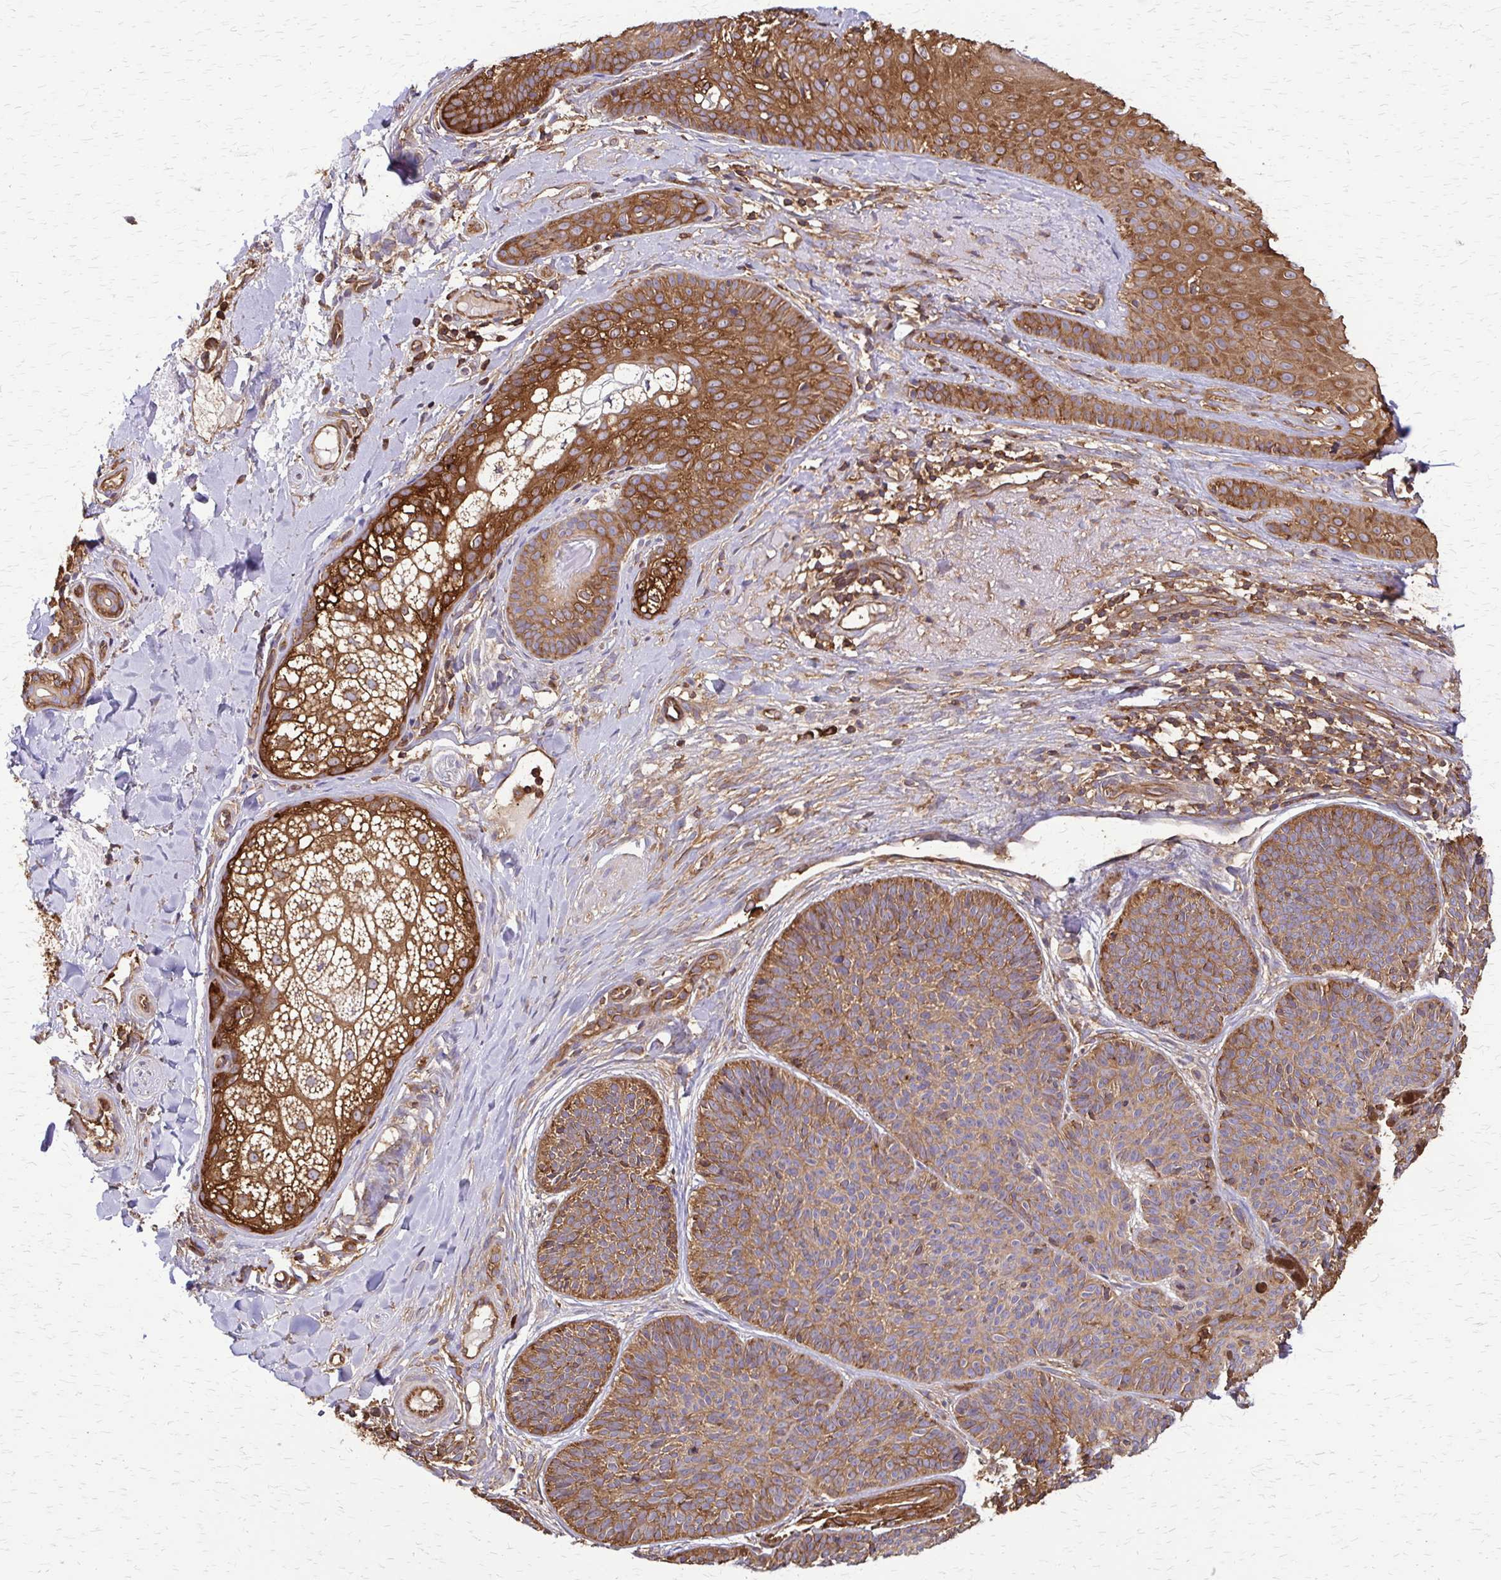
{"staining": {"intensity": "moderate", "quantity": ">75%", "location": "cytoplasmic/membranous"}, "tissue": "skin cancer", "cell_type": "Tumor cells", "image_type": "cancer", "snomed": [{"axis": "morphology", "description": "Basal cell carcinoma"}, {"axis": "topography", "description": "Skin"}], "caption": "A photomicrograph showing moderate cytoplasmic/membranous staining in about >75% of tumor cells in skin cancer (basal cell carcinoma), as visualized by brown immunohistochemical staining.", "gene": "EEF2", "patient": {"sex": "male", "age": 82}}